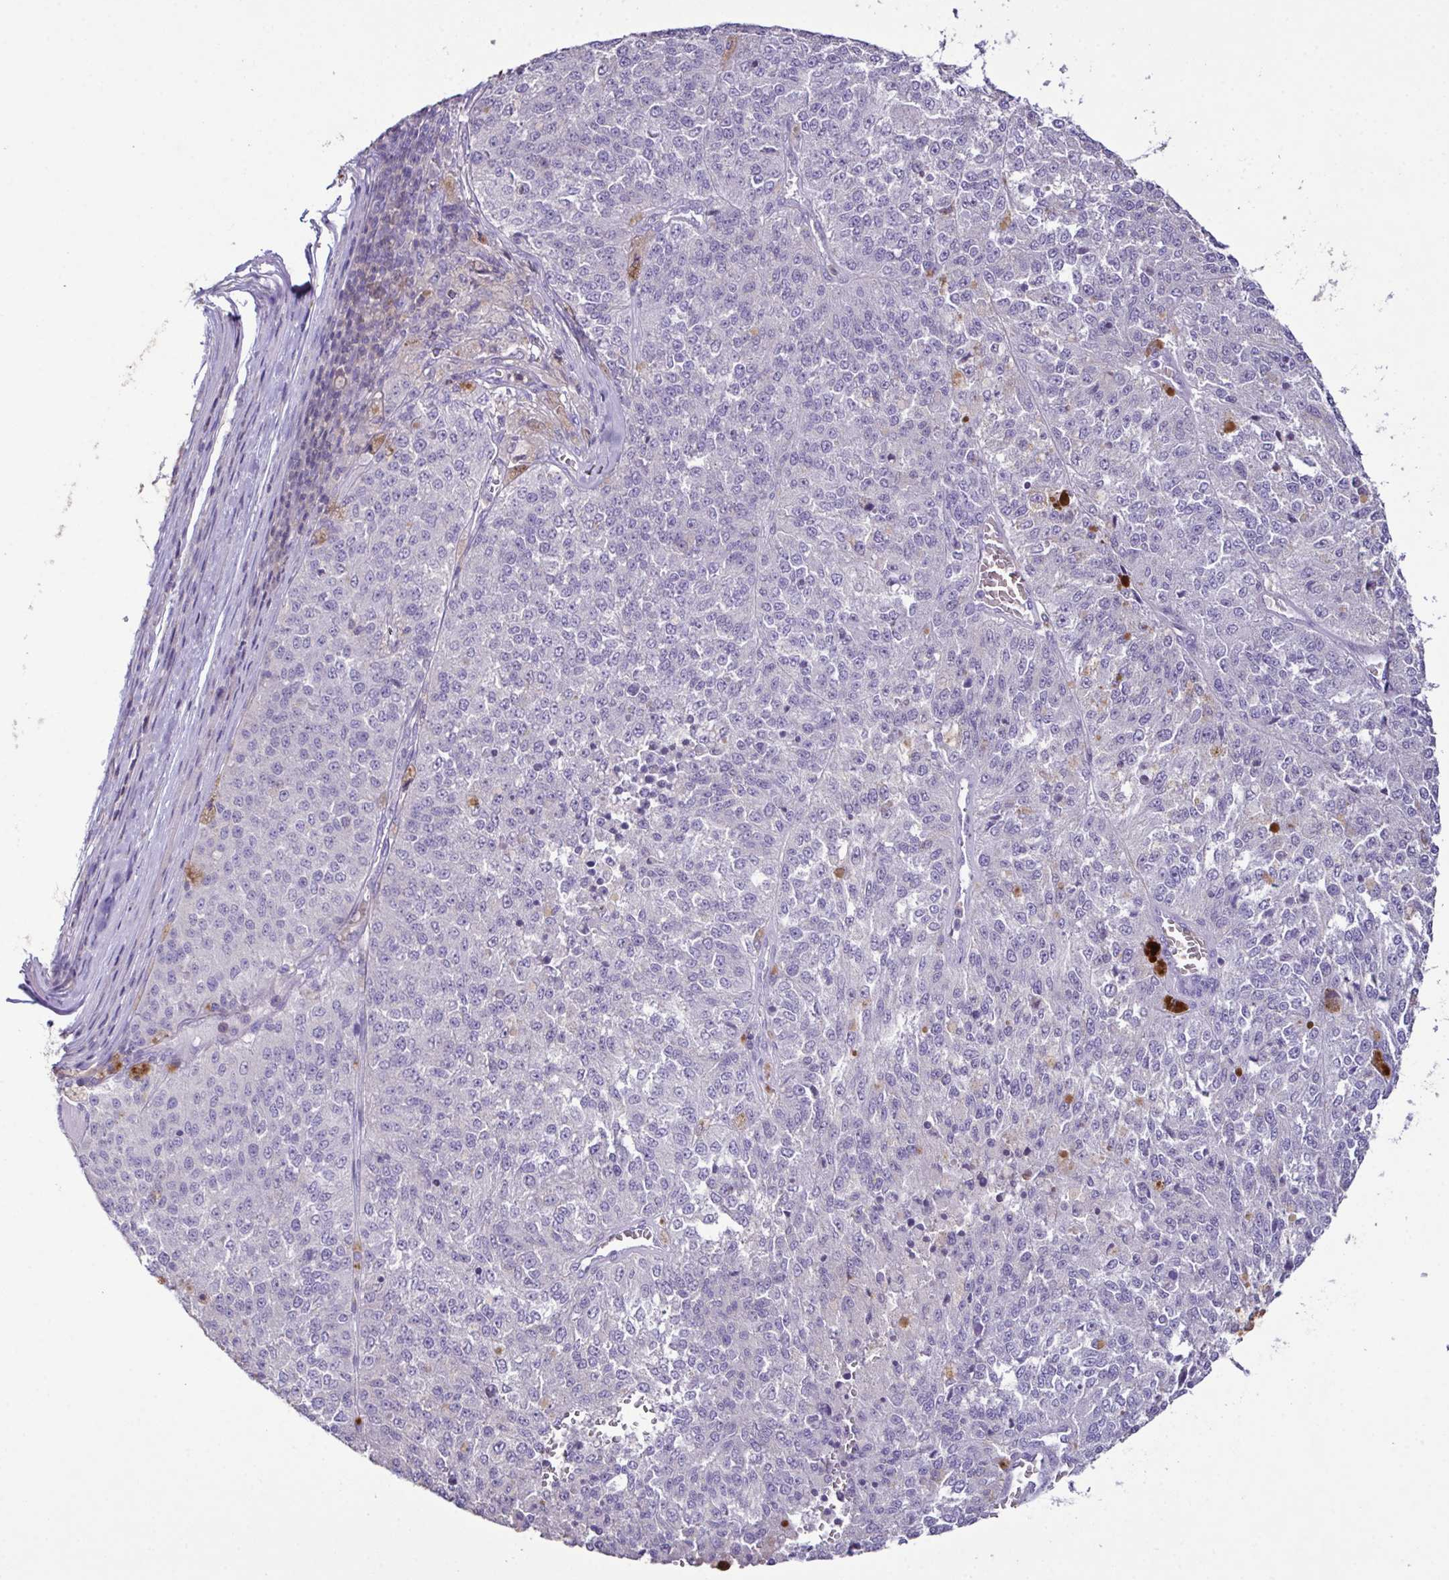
{"staining": {"intensity": "negative", "quantity": "none", "location": "none"}, "tissue": "melanoma", "cell_type": "Tumor cells", "image_type": "cancer", "snomed": [{"axis": "morphology", "description": "Malignant melanoma, Metastatic site"}, {"axis": "topography", "description": "Lymph node"}], "caption": "This histopathology image is of malignant melanoma (metastatic site) stained with immunohistochemistry to label a protein in brown with the nuclei are counter-stained blue. There is no positivity in tumor cells.", "gene": "MARCO", "patient": {"sex": "female", "age": 64}}